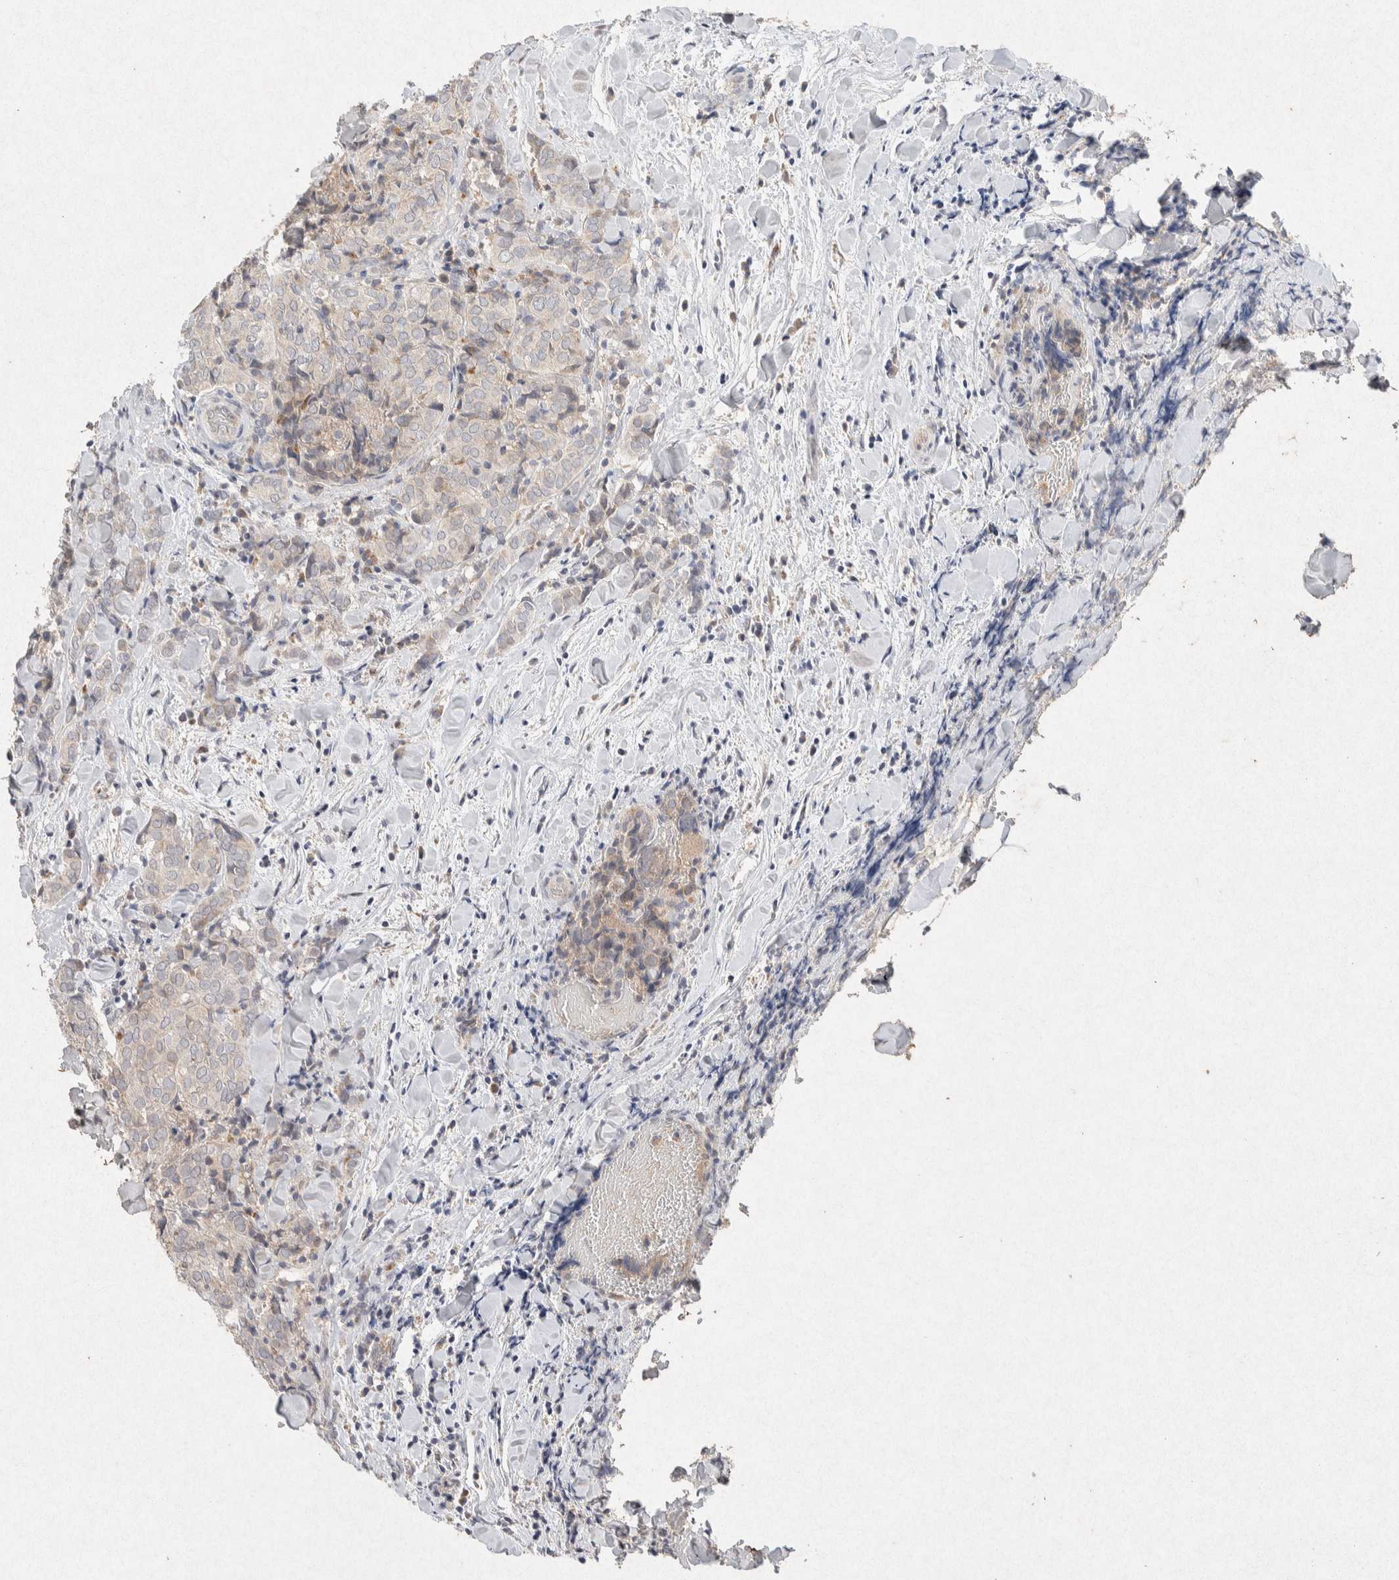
{"staining": {"intensity": "weak", "quantity": "<25%", "location": "cytoplasmic/membranous"}, "tissue": "thyroid cancer", "cell_type": "Tumor cells", "image_type": "cancer", "snomed": [{"axis": "morphology", "description": "Normal tissue, NOS"}, {"axis": "morphology", "description": "Papillary adenocarcinoma, NOS"}, {"axis": "topography", "description": "Thyroid gland"}], "caption": "Tumor cells are negative for brown protein staining in thyroid cancer.", "gene": "GNAI1", "patient": {"sex": "female", "age": 30}}